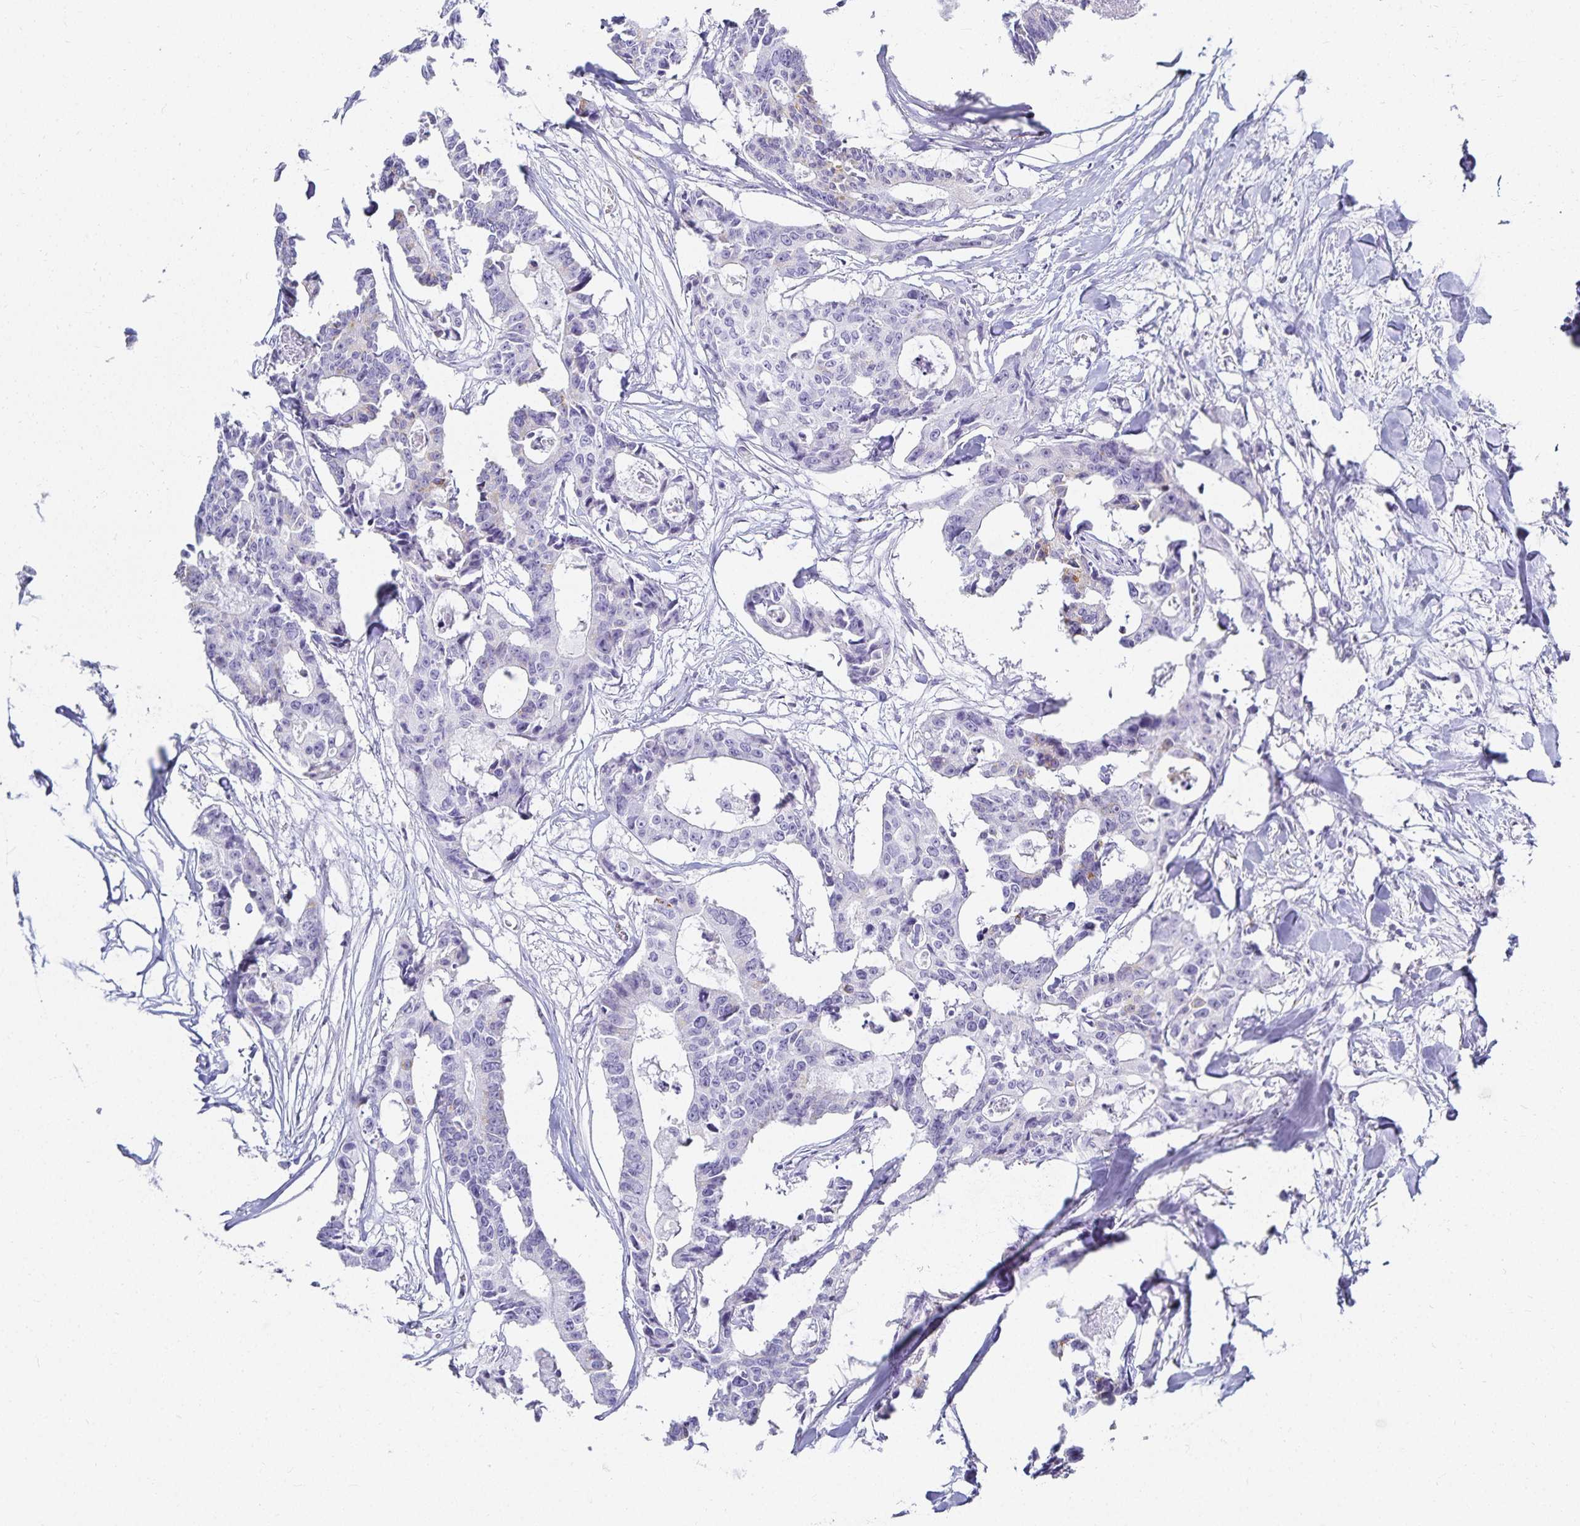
{"staining": {"intensity": "weak", "quantity": "<25%", "location": "cytoplasmic/membranous"}, "tissue": "colorectal cancer", "cell_type": "Tumor cells", "image_type": "cancer", "snomed": [{"axis": "morphology", "description": "Adenocarcinoma, NOS"}, {"axis": "topography", "description": "Rectum"}], "caption": "An image of colorectal adenocarcinoma stained for a protein reveals no brown staining in tumor cells. (DAB immunohistochemistry with hematoxylin counter stain).", "gene": "GP2", "patient": {"sex": "male", "age": 57}}